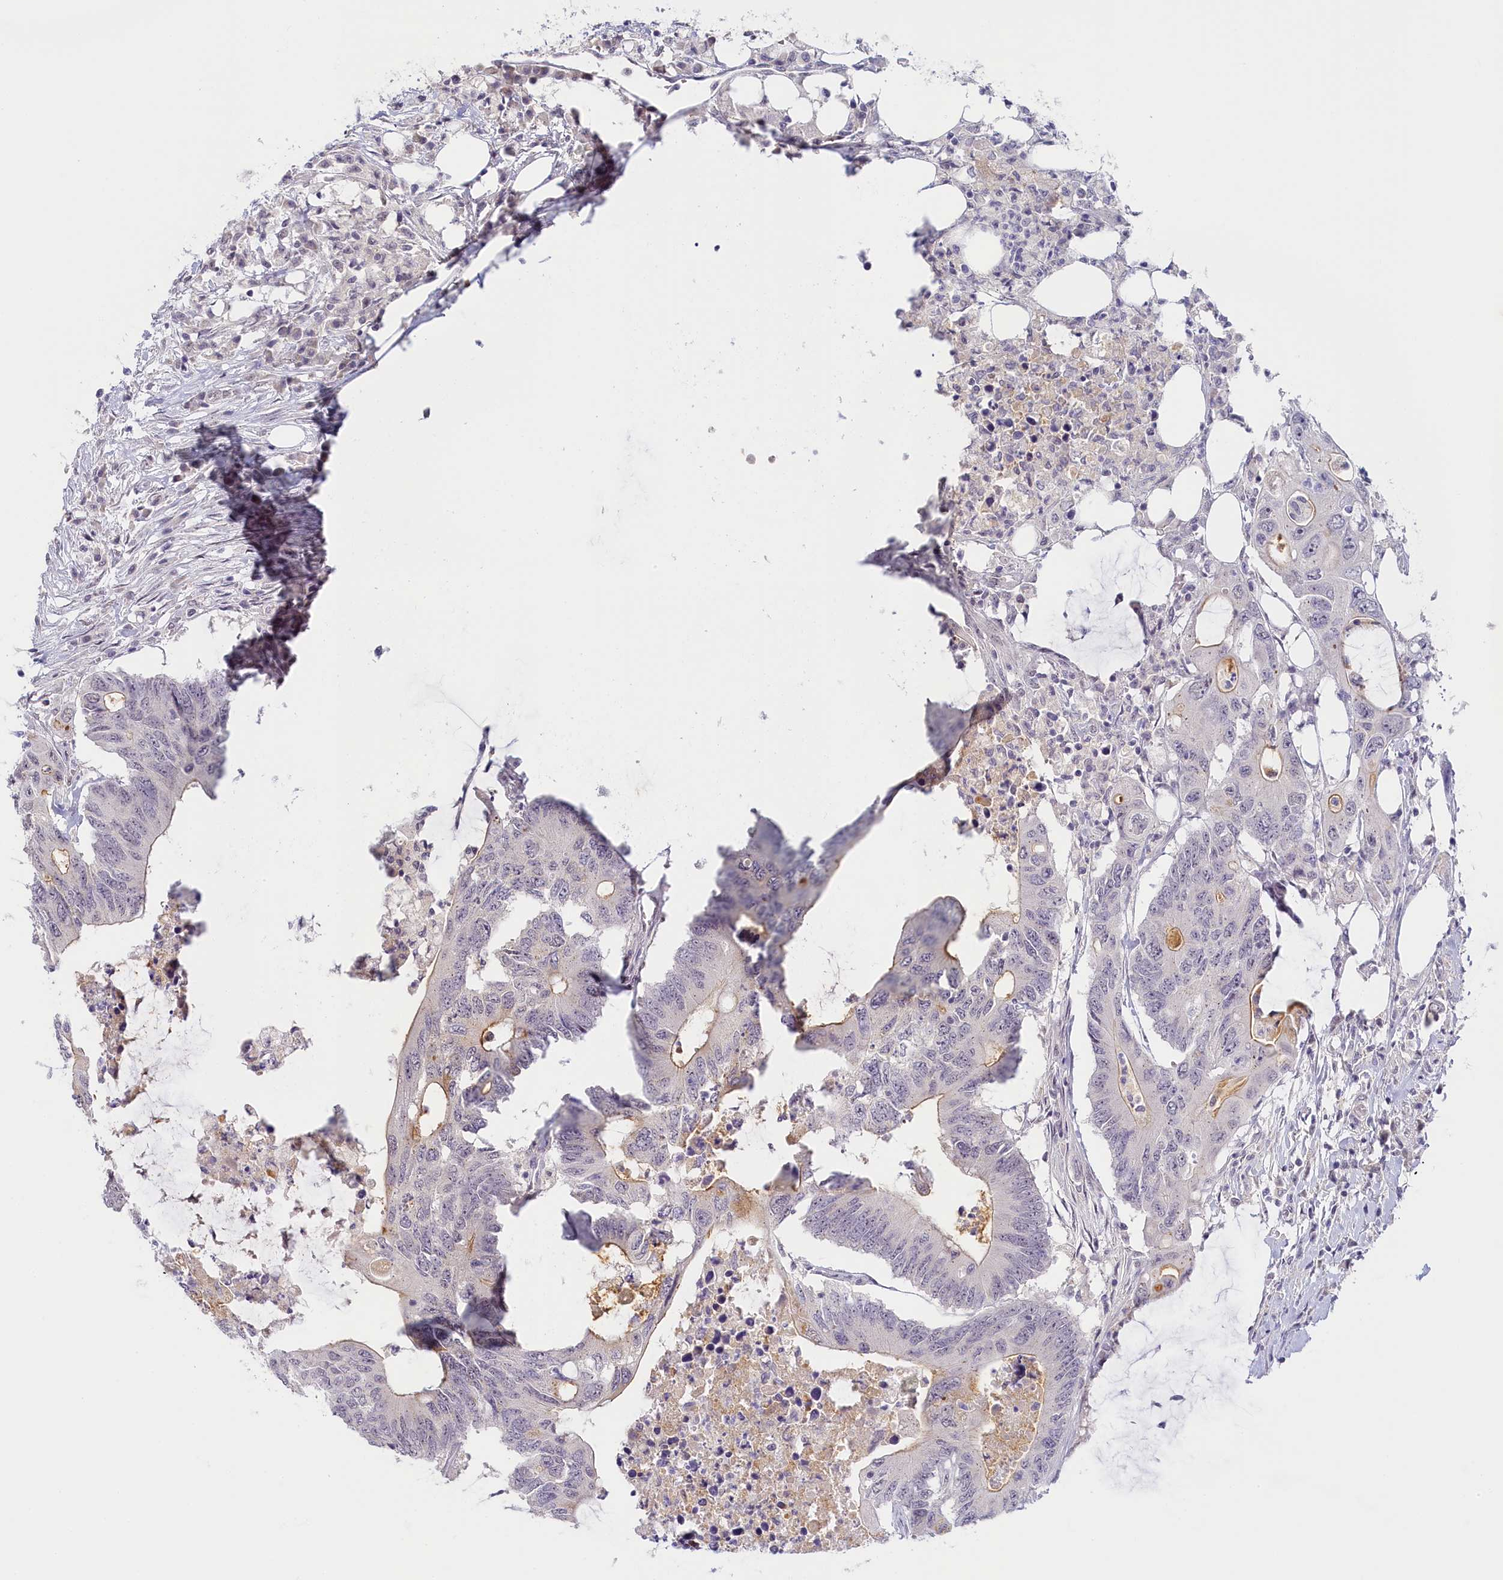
{"staining": {"intensity": "strong", "quantity": "<25%", "location": "cytoplasmic/membranous"}, "tissue": "colorectal cancer", "cell_type": "Tumor cells", "image_type": "cancer", "snomed": [{"axis": "morphology", "description": "Adenocarcinoma, NOS"}, {"axis": "topography", "description": "Colon"}], "caption": "A medium amount of strong cytoplasmic/membranous expression is identified in approximately <25% of tumor cells in colorectal cancer (adenocarcinoma) tissue.", "gene": "SEC31B", "patient": {"sex": "male", "age": 71}}